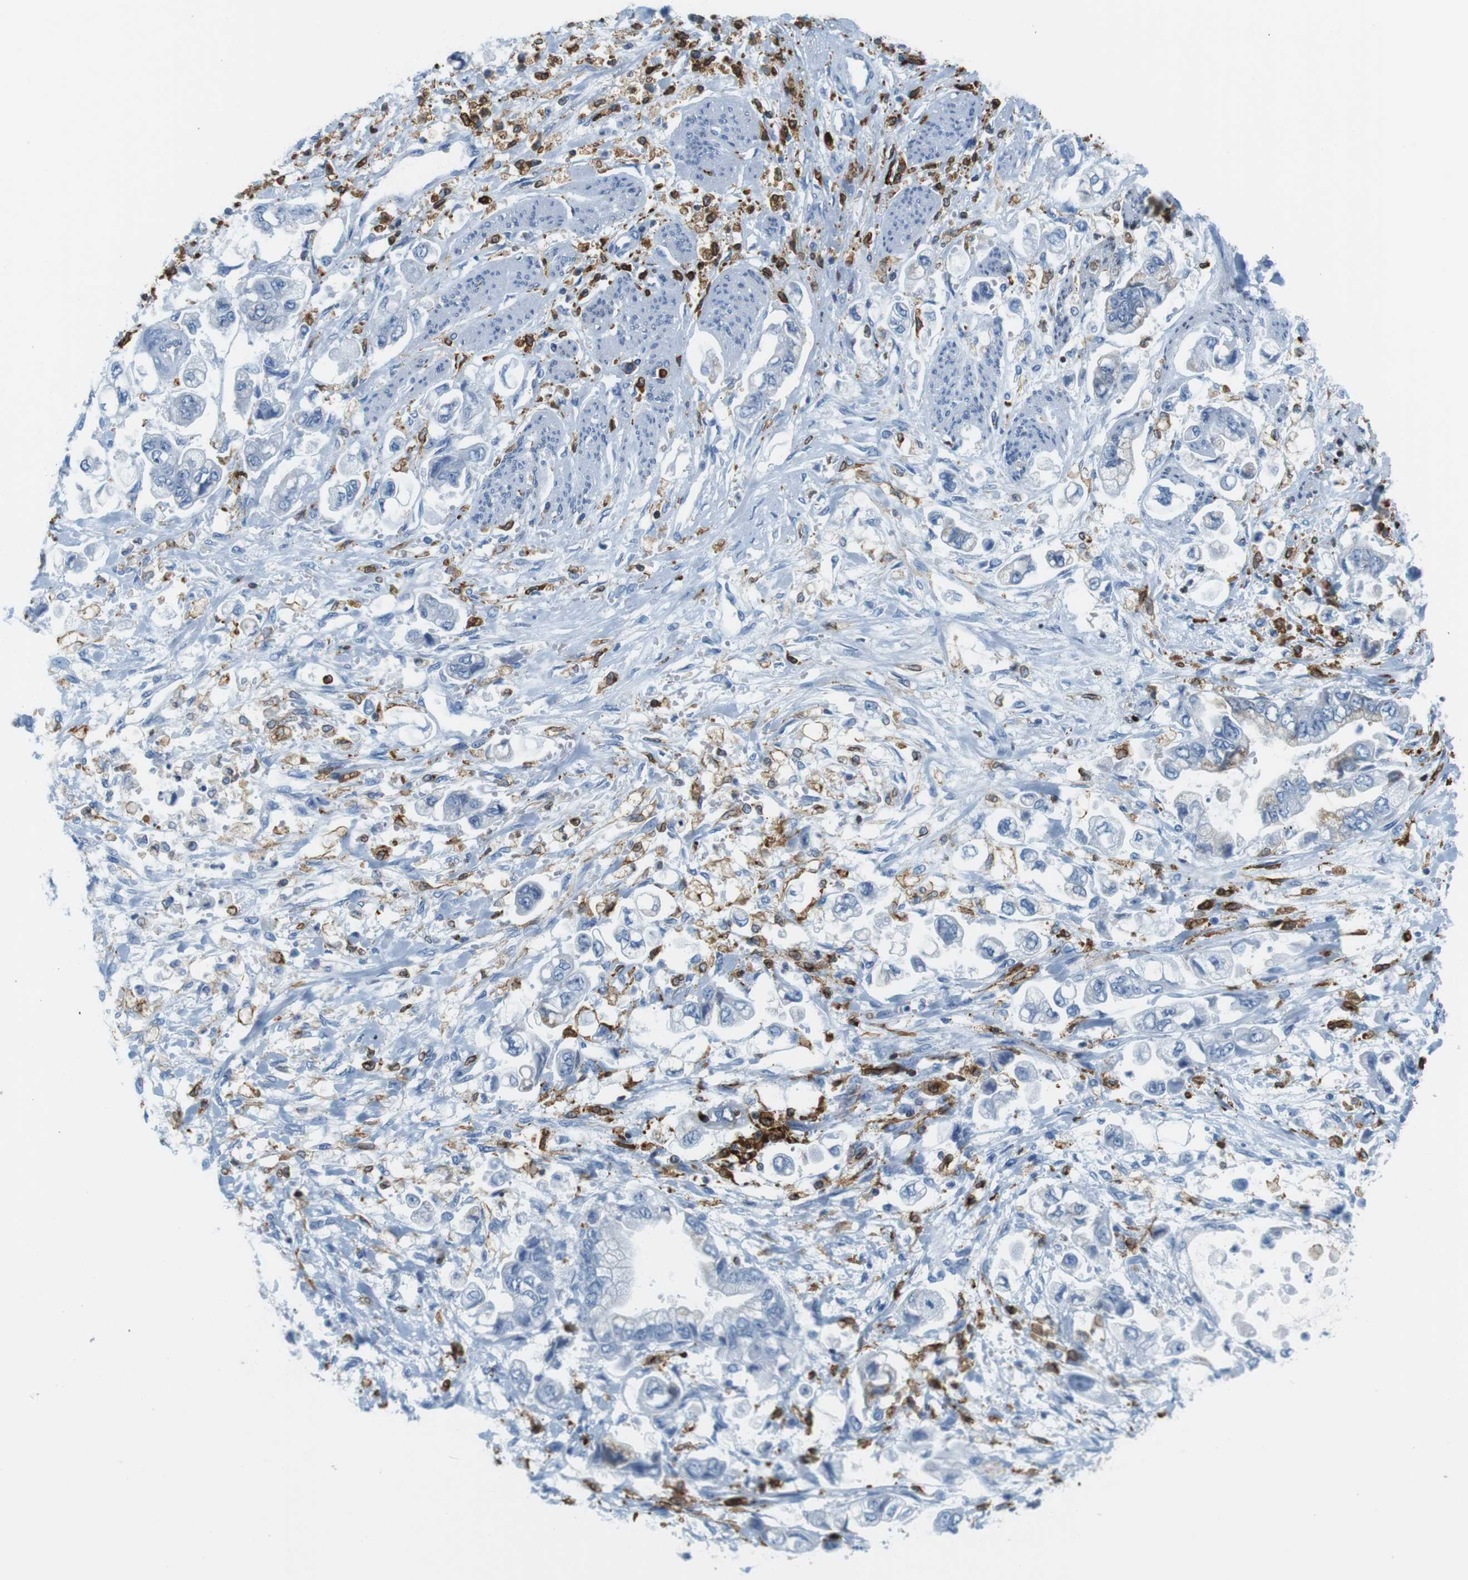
{"staining": {"intensity": "moderate", "quantity": "<25%", "location": "cytoplasmic/membranous"}, "tissue": "stomach cancer", "cell_type": "Tumor cells", "image_type": "cancer", "snomed": [{"axis": "morphology", "description": "Normal tissue, NOS"}, {"axis": "morphology", "description": "Adenocarcinoma, NOS"}, {"axis": "topography", "description": "Stomach"}], "caption": "A histopathology image showing moderate cytoplasmic/membranous staining in approximately <25% of tumor cells in adenocarcinoma (stomach), as visualized by brown immunohistochemical staining.", "gene": "CIITA", "patient": {"sex": "male", "age": 62}}